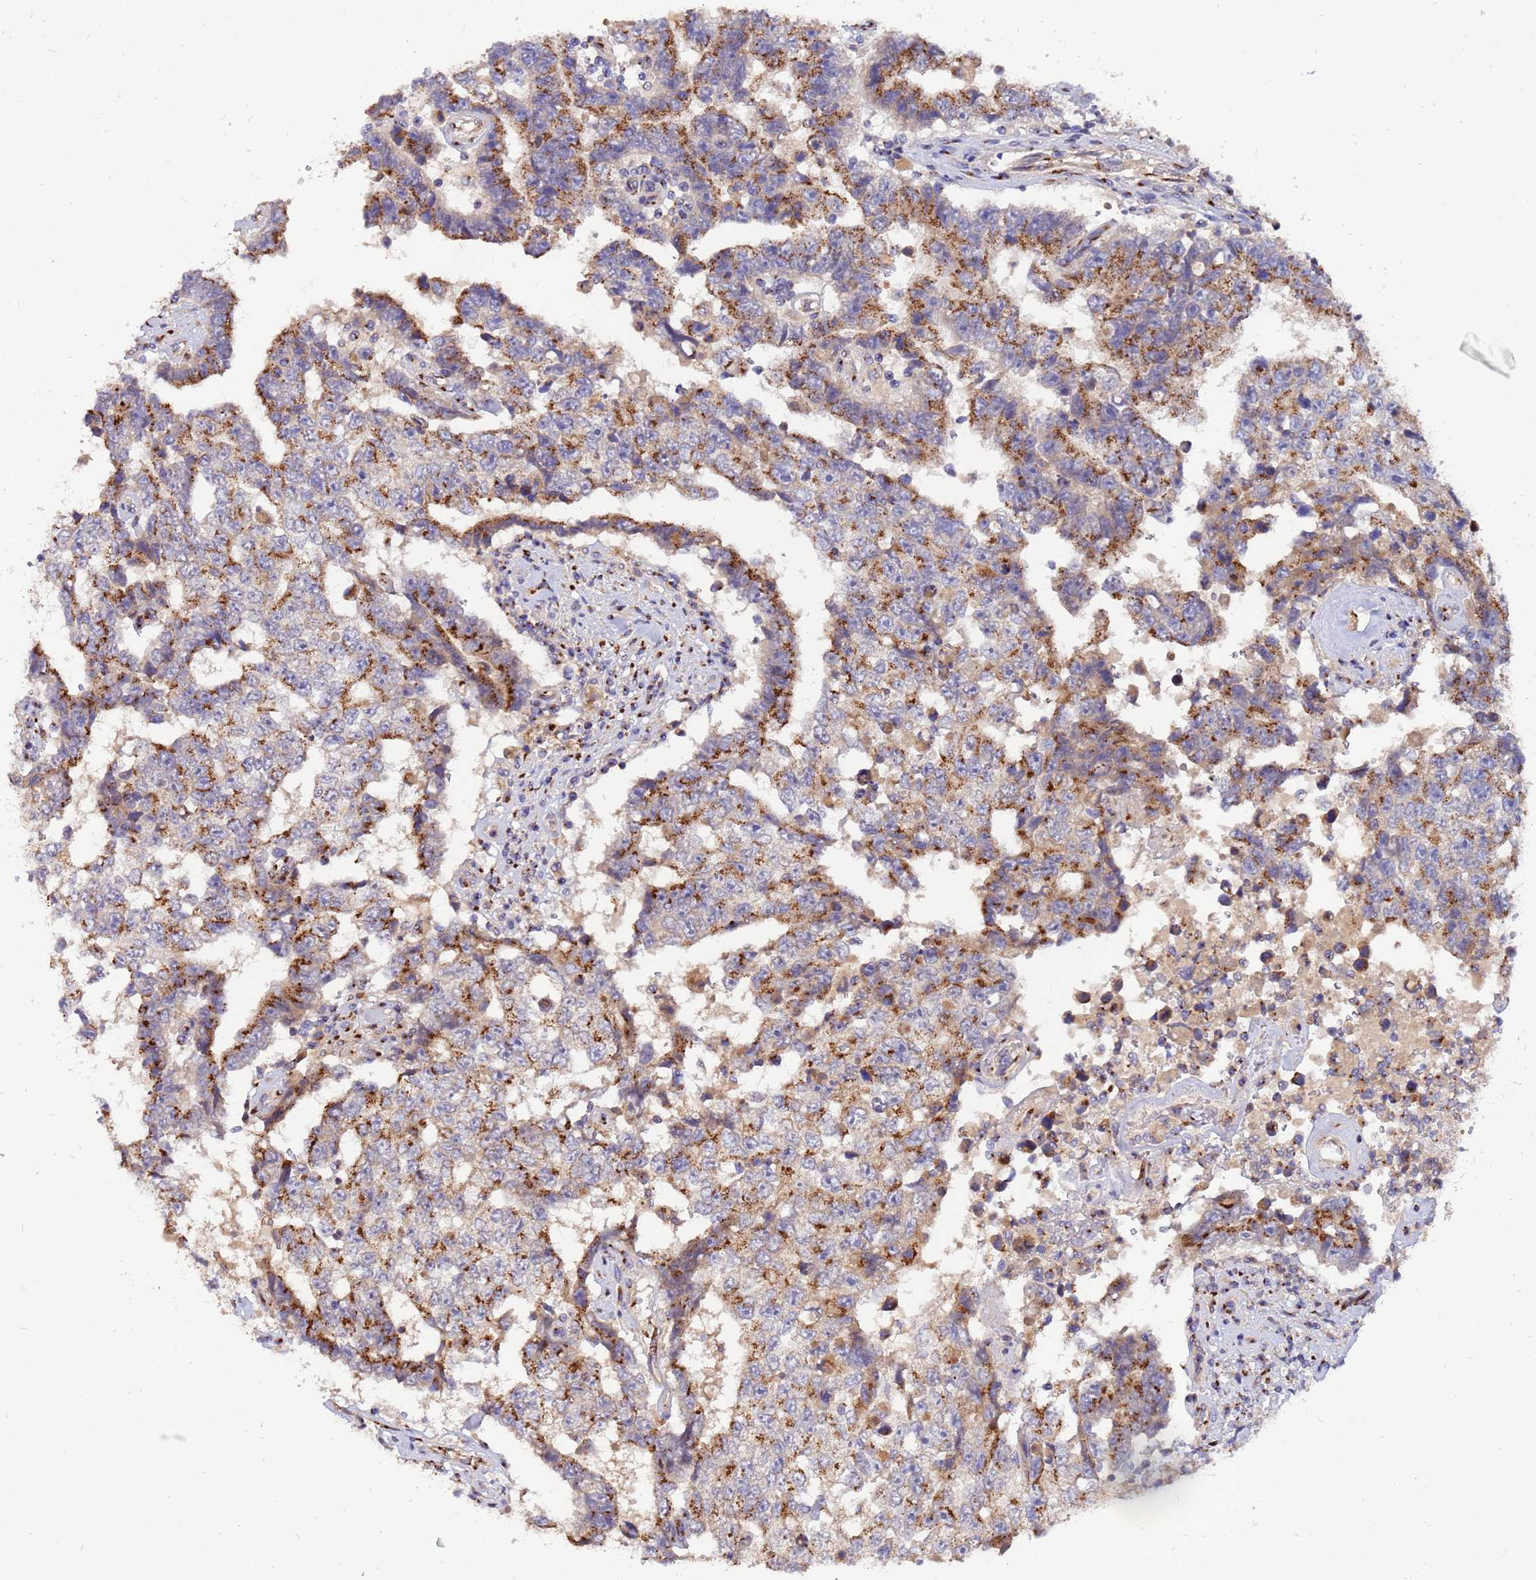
{"staining": {"intensity": "moderate", "quantity": ">75%", "location": "cytoplasmic/membranous"}, "tissue": "testis cancer", "cell_type": "Tumor cells", "image_type": "cancer", "snomed": [{"axis": "morphology", "description": "Normal tissue, NOS"}, {"axis": "morphology", "description": "Carcinoma, Embryonal, NOS"}, {"axis": "topography", "description": "Testis"}, {"axis": "topography", "description": "Epididymis"}], "caption": "Testis embryonal carcinoma tissue reveals moderate cytoplasmic/membranous expression in about >75% of tumor cells", "gene": "HPS3", "patient": {"sex": "male", "age": 25}}